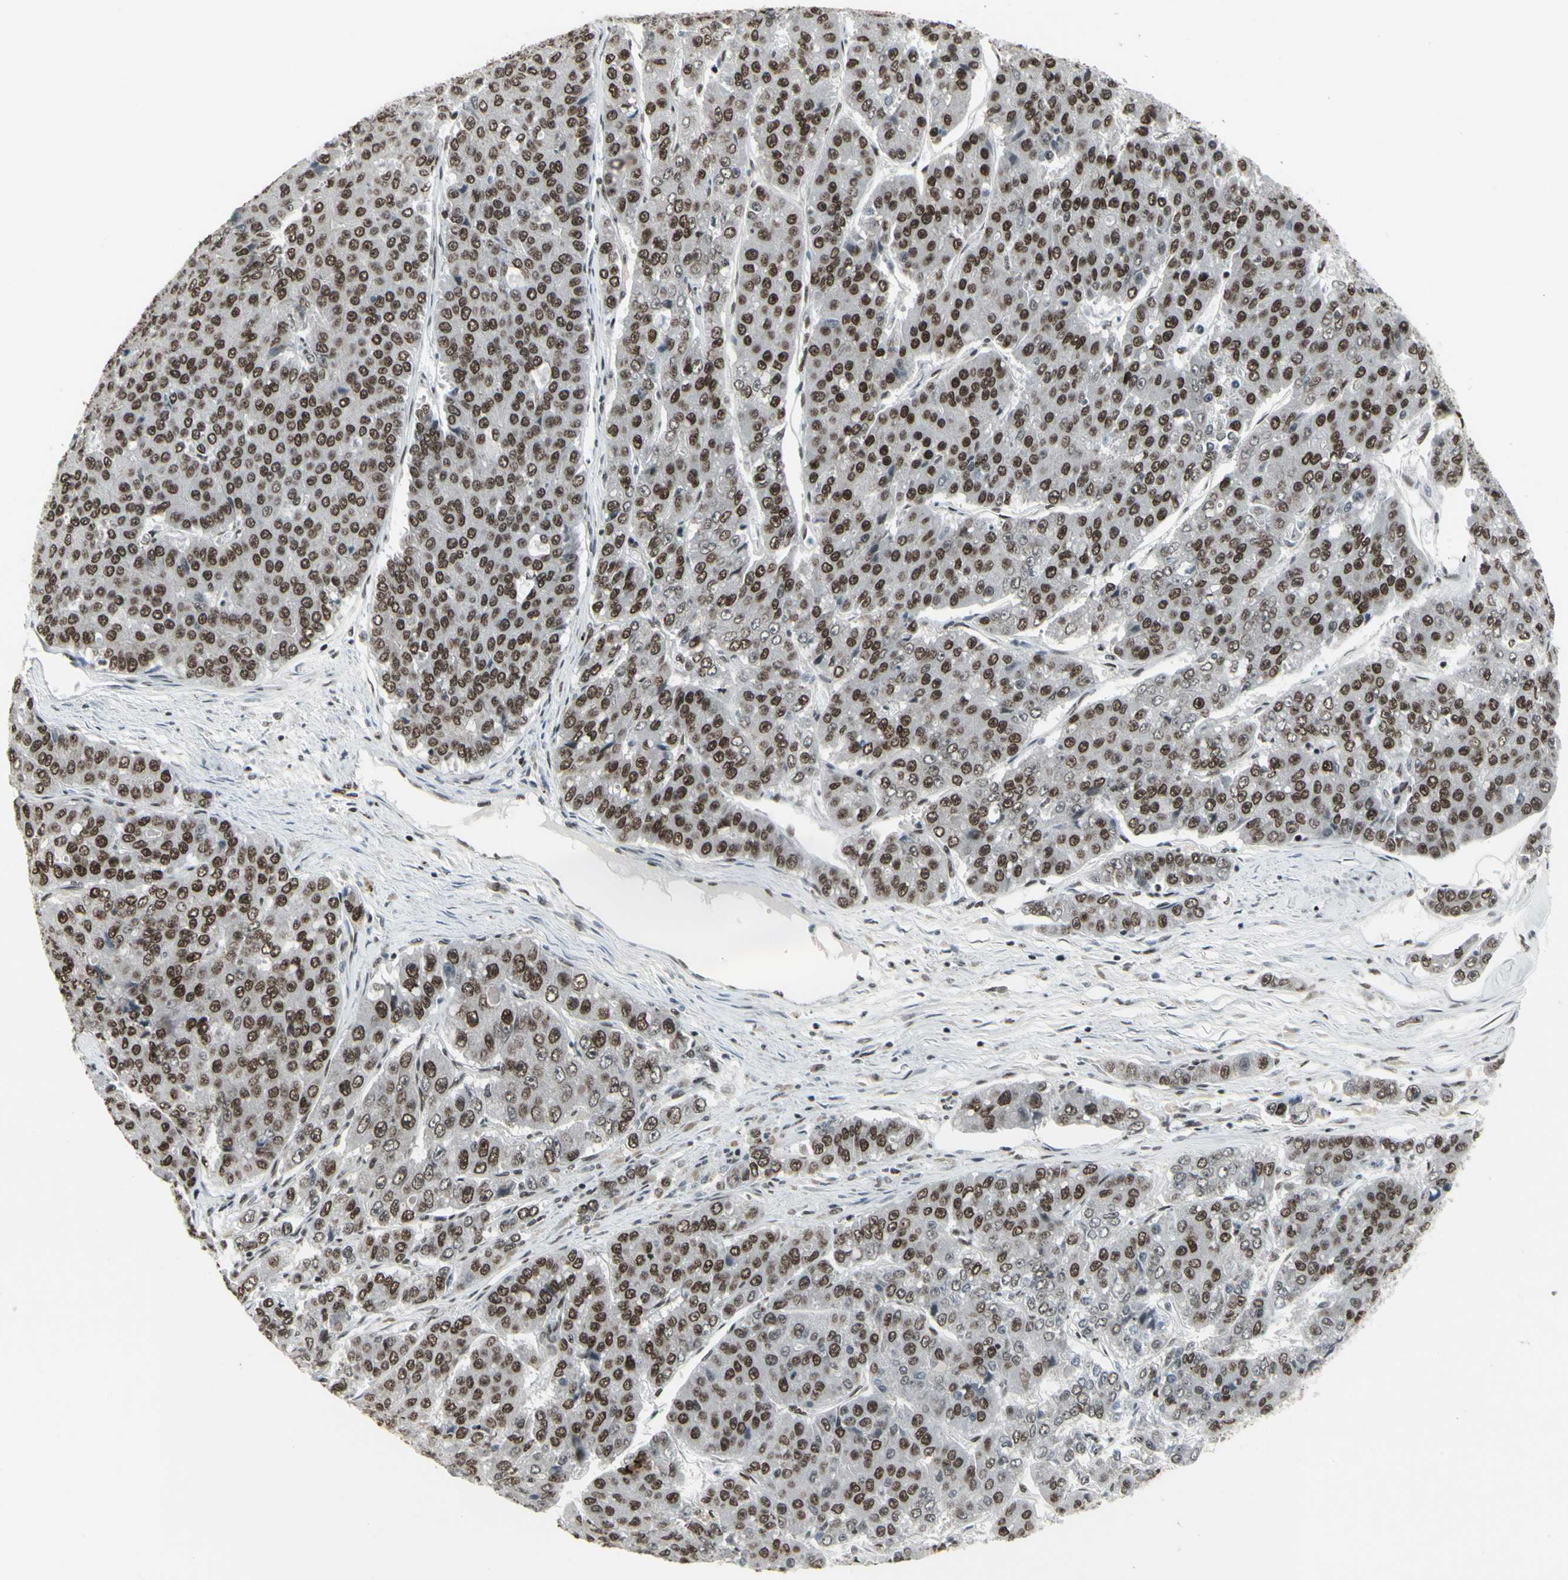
{"staining": {"intensity": "strong", "quantity": ">75%", "location": "nuclear"}, "tissue": "pancreatic cancer", "cell_type": "Tumor cells", "image_type": "cancer", "snomed": [{"axis": "morphology", "description": "Adenocarcinoma, NOS"}, {"axis": "topography", "description": "Pancreas"}], "caption": "Strong nuclear protein positivity is appreciated in approximately >75% of tumor cells in pancreatic cancer (adenocarcinoma).", "gene": "HMG20A", "patient": {"sex": "male", "age": 50}}